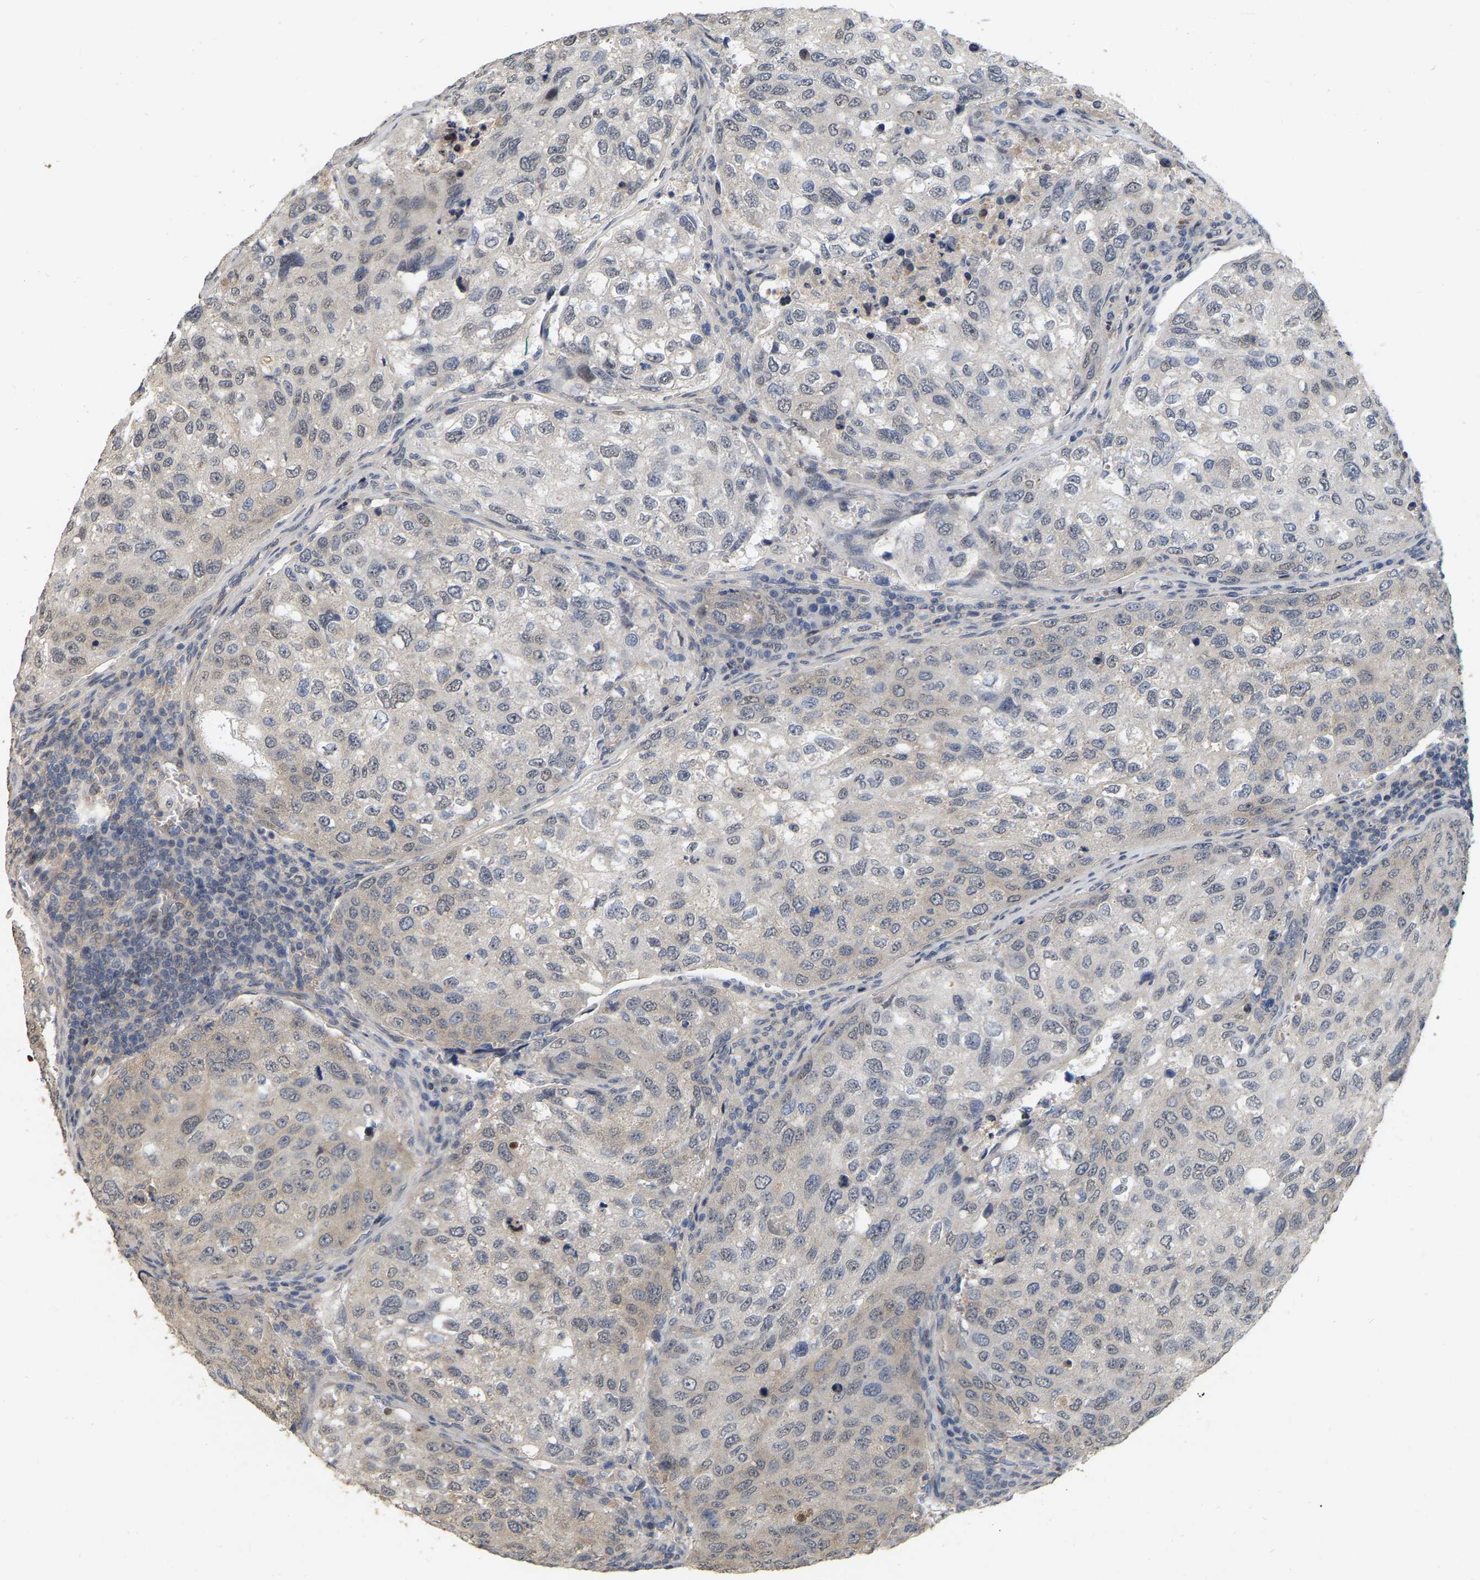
{"staining": {"intensity": "weak", "quantity": "<25%", "location": "cytoplasmic/membranous,nuclear"}, "tissue": "urothelial cancer", "cell_type": "Tumor cells", "image_type": "cancer", "snomed": [{"axis": "morphology", "description": "Urothelial carcinoma, High grade"}, {"axis": "topography", "description": "Lymph node"}, {"axis": "topography", "description": "Urinary bladder"}], "caption": "DAB (3,3'-diaminobenzidine) immunohistochemical staining of human high-grade urothelial carcinoma exhibits no significant expression in tumor cells.", "gene": "RUVBL1", "patient": {"sex": "male", "age": 51}}